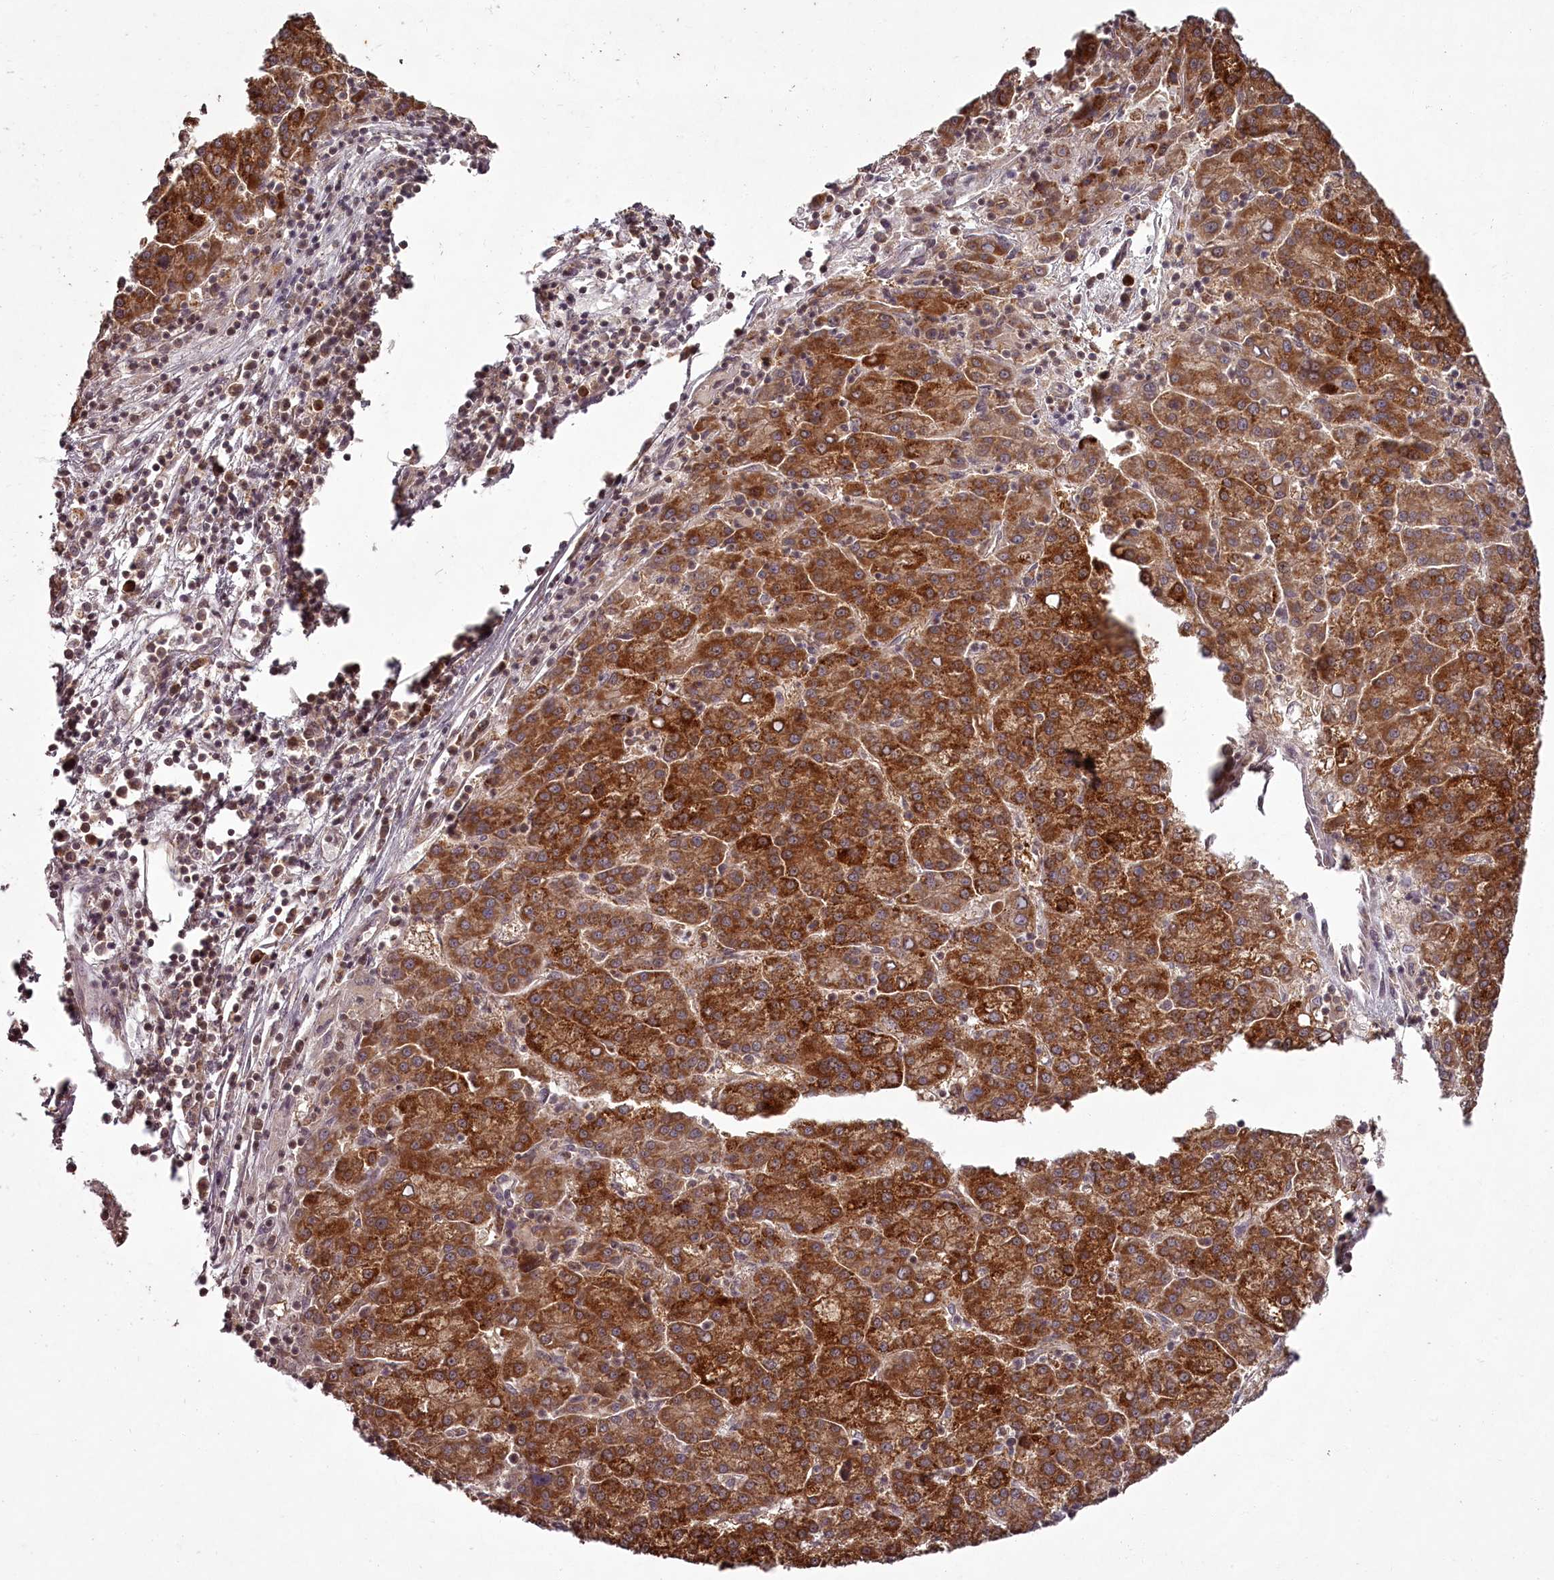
{"staining": {"intensity": "strong", "quantity": ">75%", "location": "cytoplasmic/membranous"}, "tissue": "liver cancer", "cell_type": "Tumor cells", "image_type": "cancer", "snomed": [{"axis": "morphology", "description": "Carcinoma, Hepatocellular, NOS"}, {"axis": "topography", "description": "Liver"}], "caption": "About >75% of tumor cells in hepatocellular carcinoma (liver) display strong cytoplasmic/membranous protein staining as visualized by brown immunohistochemical staining.", "gene": "PCBP2", "patient": {"sex": "female", "age": 58}}